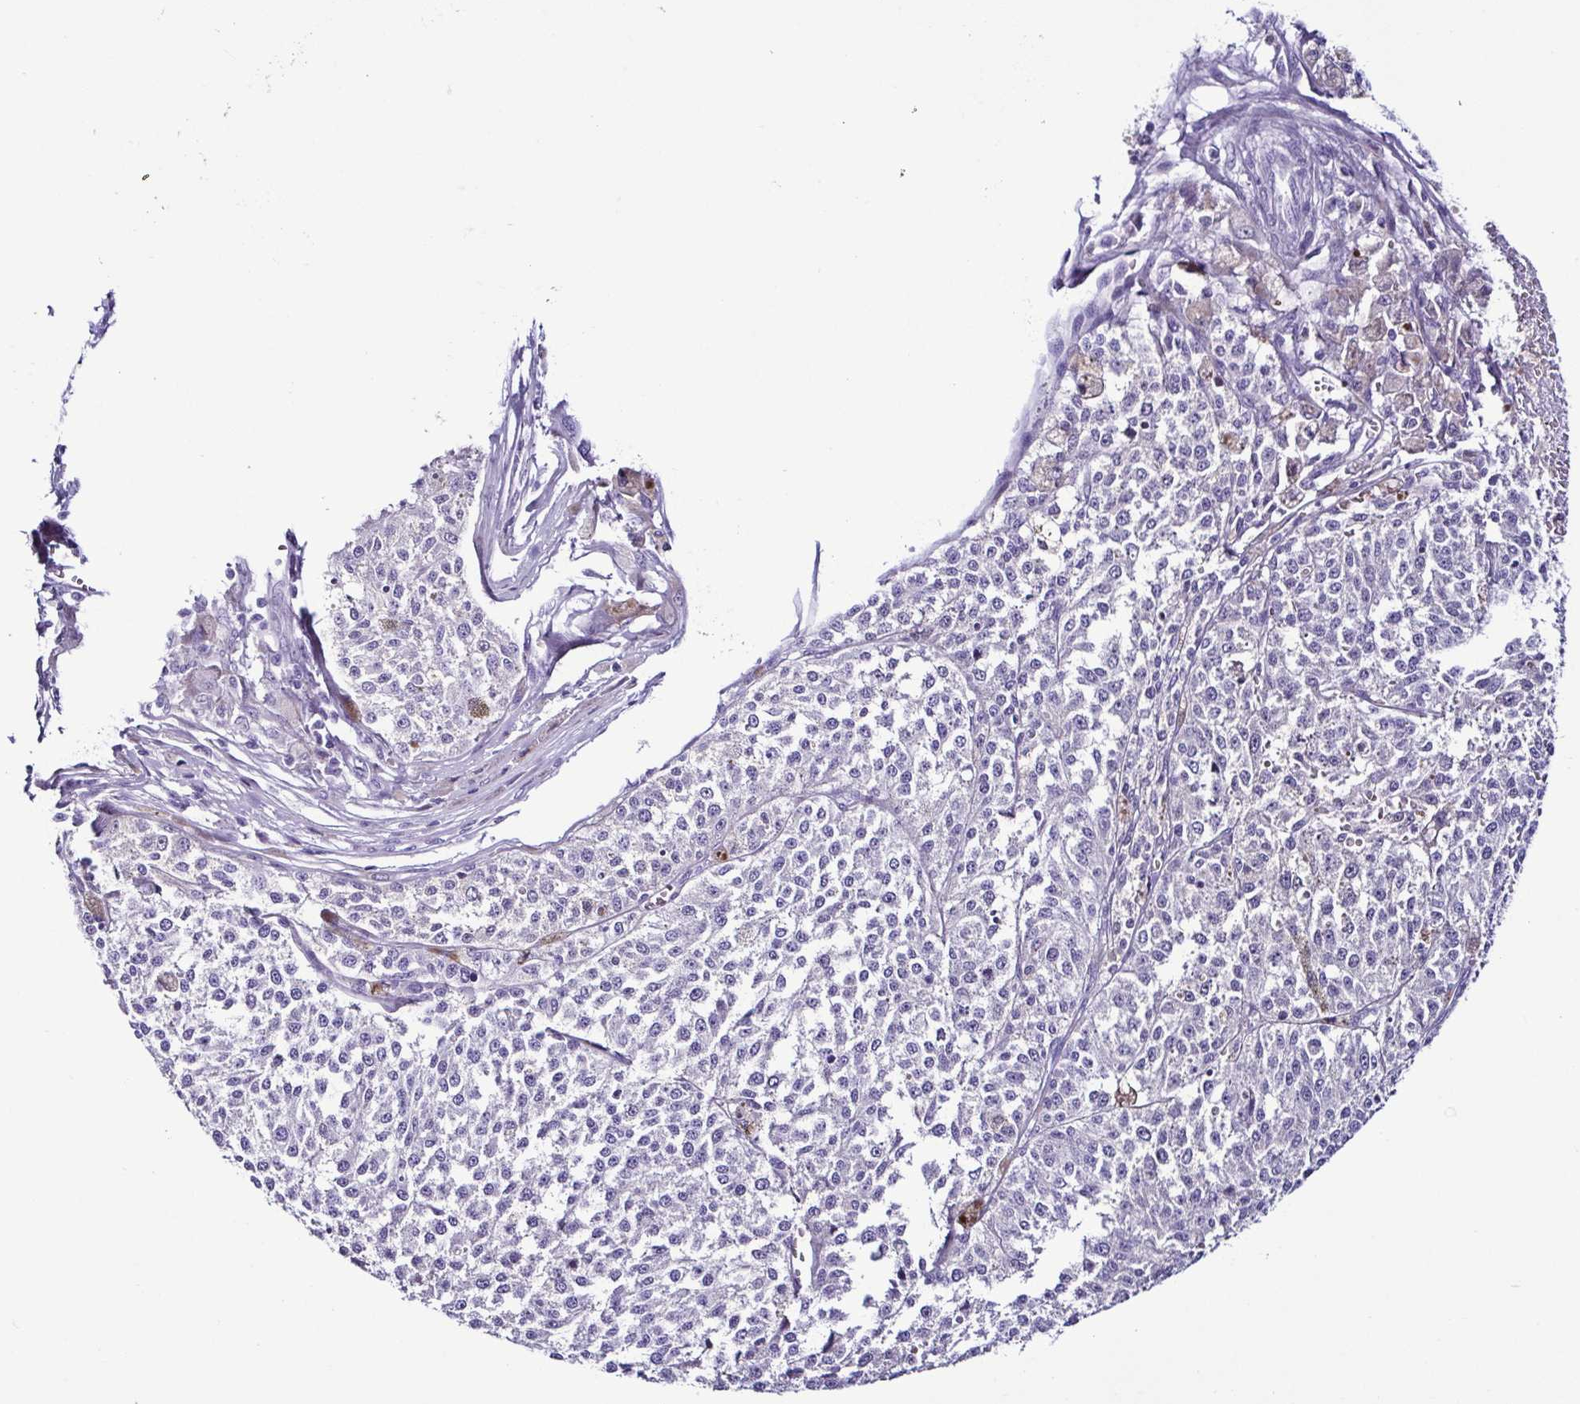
{"staining": {"intensity": "negative", "quantity": "none", "location": "none"}, "tissue": "melanoma", "cell_type": "Tumor cells", "image_type": "cancer", "snomed": [{"axis": "morphology", "description": "Malignant melanoma, Metastatic site"}, {"axis": "topography", "description": "Lymph node"}], "caption": "This is an immunohistochemistry photomicrograph of malignant melanoma (metastatic site). There is no expression in tumor cells.", "gene": "SRL", "patient": {"sex": "female", "age": 64}}